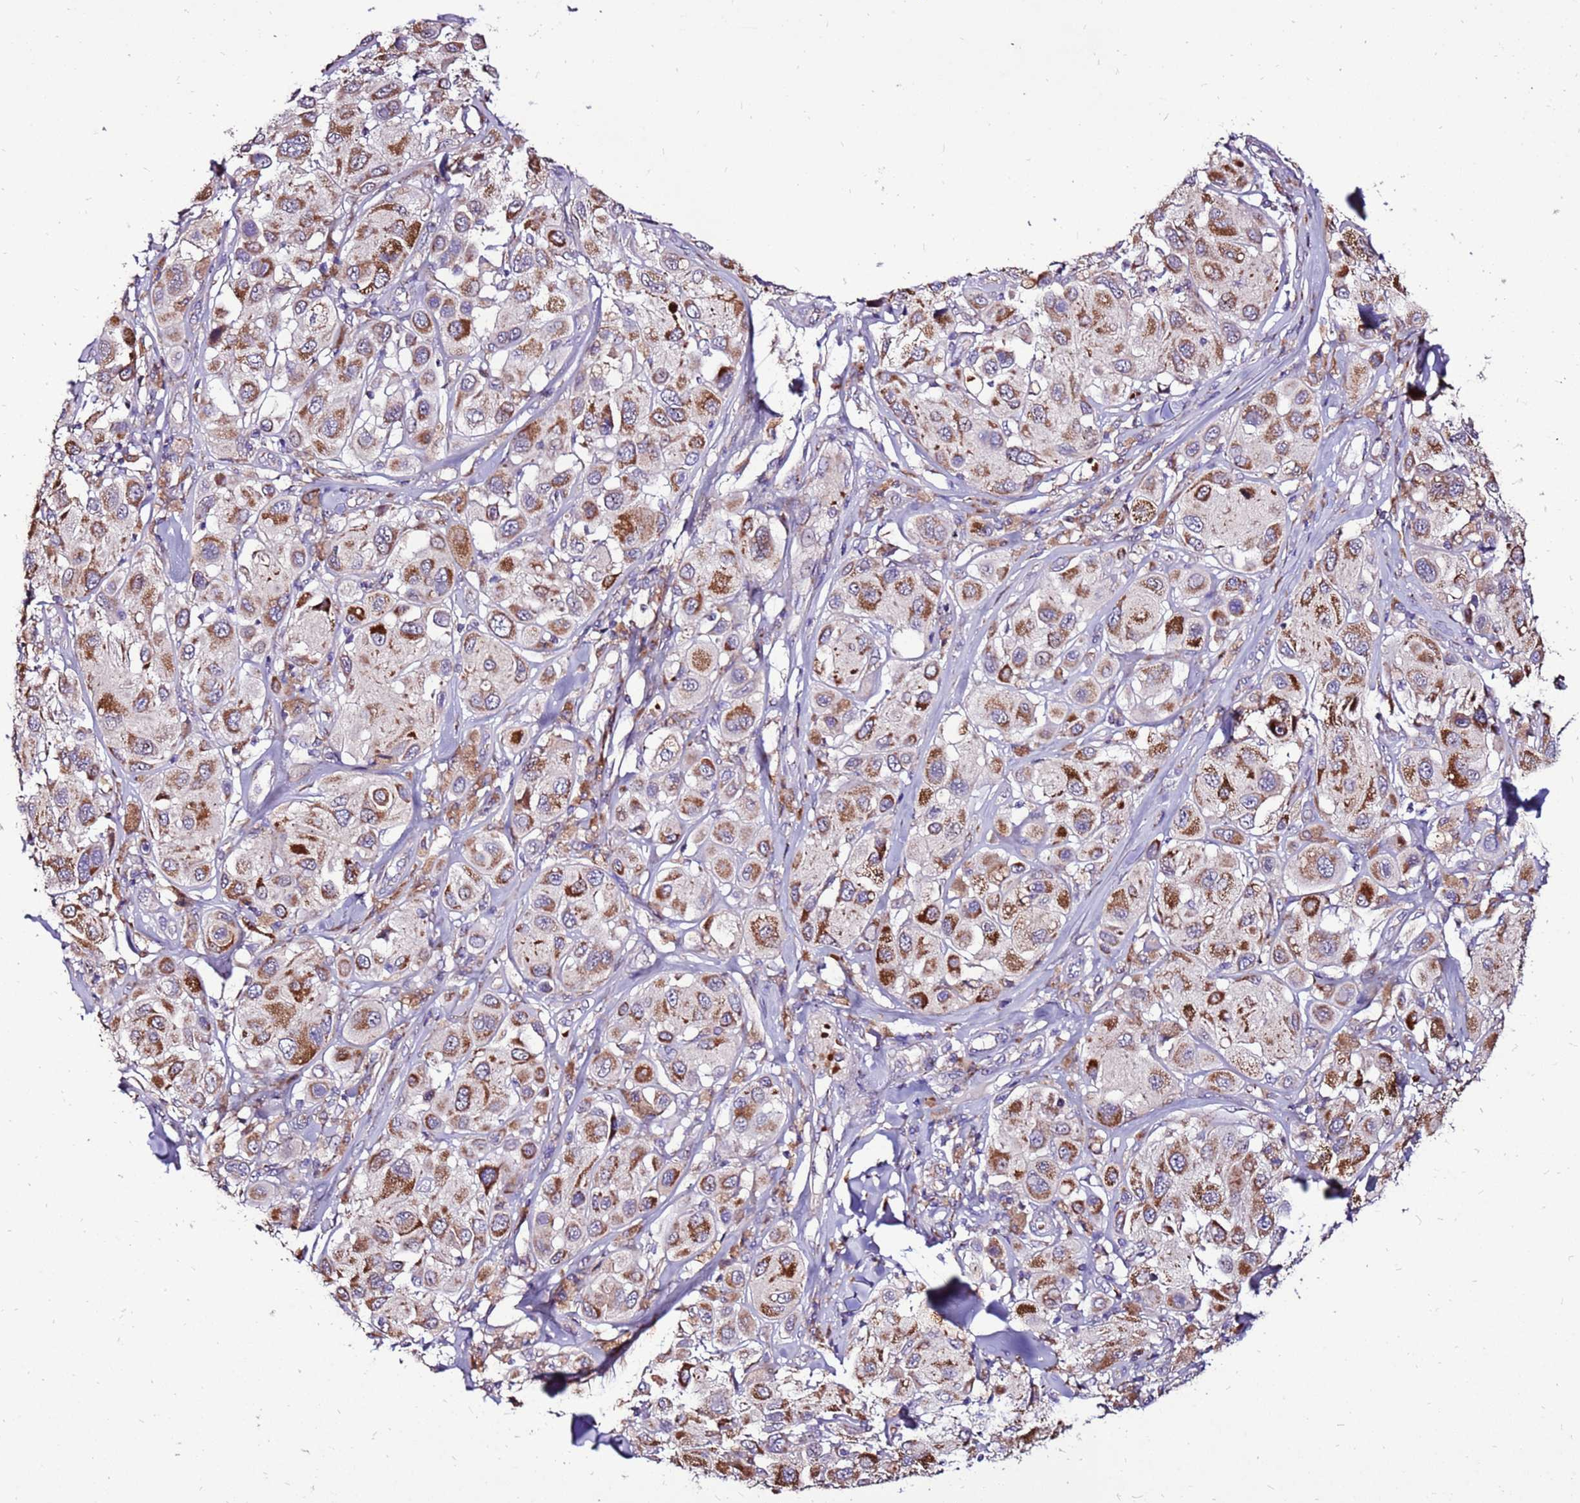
{"staining": {"intensity": "moderate", "quantity": ">75%", "location": "cytoplasmic/membranous"}, "tissue": "melanoma", "cell_type": "Tumor cells", "image_type": "cancer", "snomed": [{"axis": "morphology", "description": "Malignant melanoma, Metastatic site"}, {"axis": "topography", "description": "Skin"}], "caption": "About >75% of tumor cells in human malignant melanoma (metastatic site) demonstrate moderate cytoplasmic/membranous protein expression as visualized by brown immunohistochemical staining.", "gene": "SPSB3", "patient": {"sex": "male", "age": 41}}